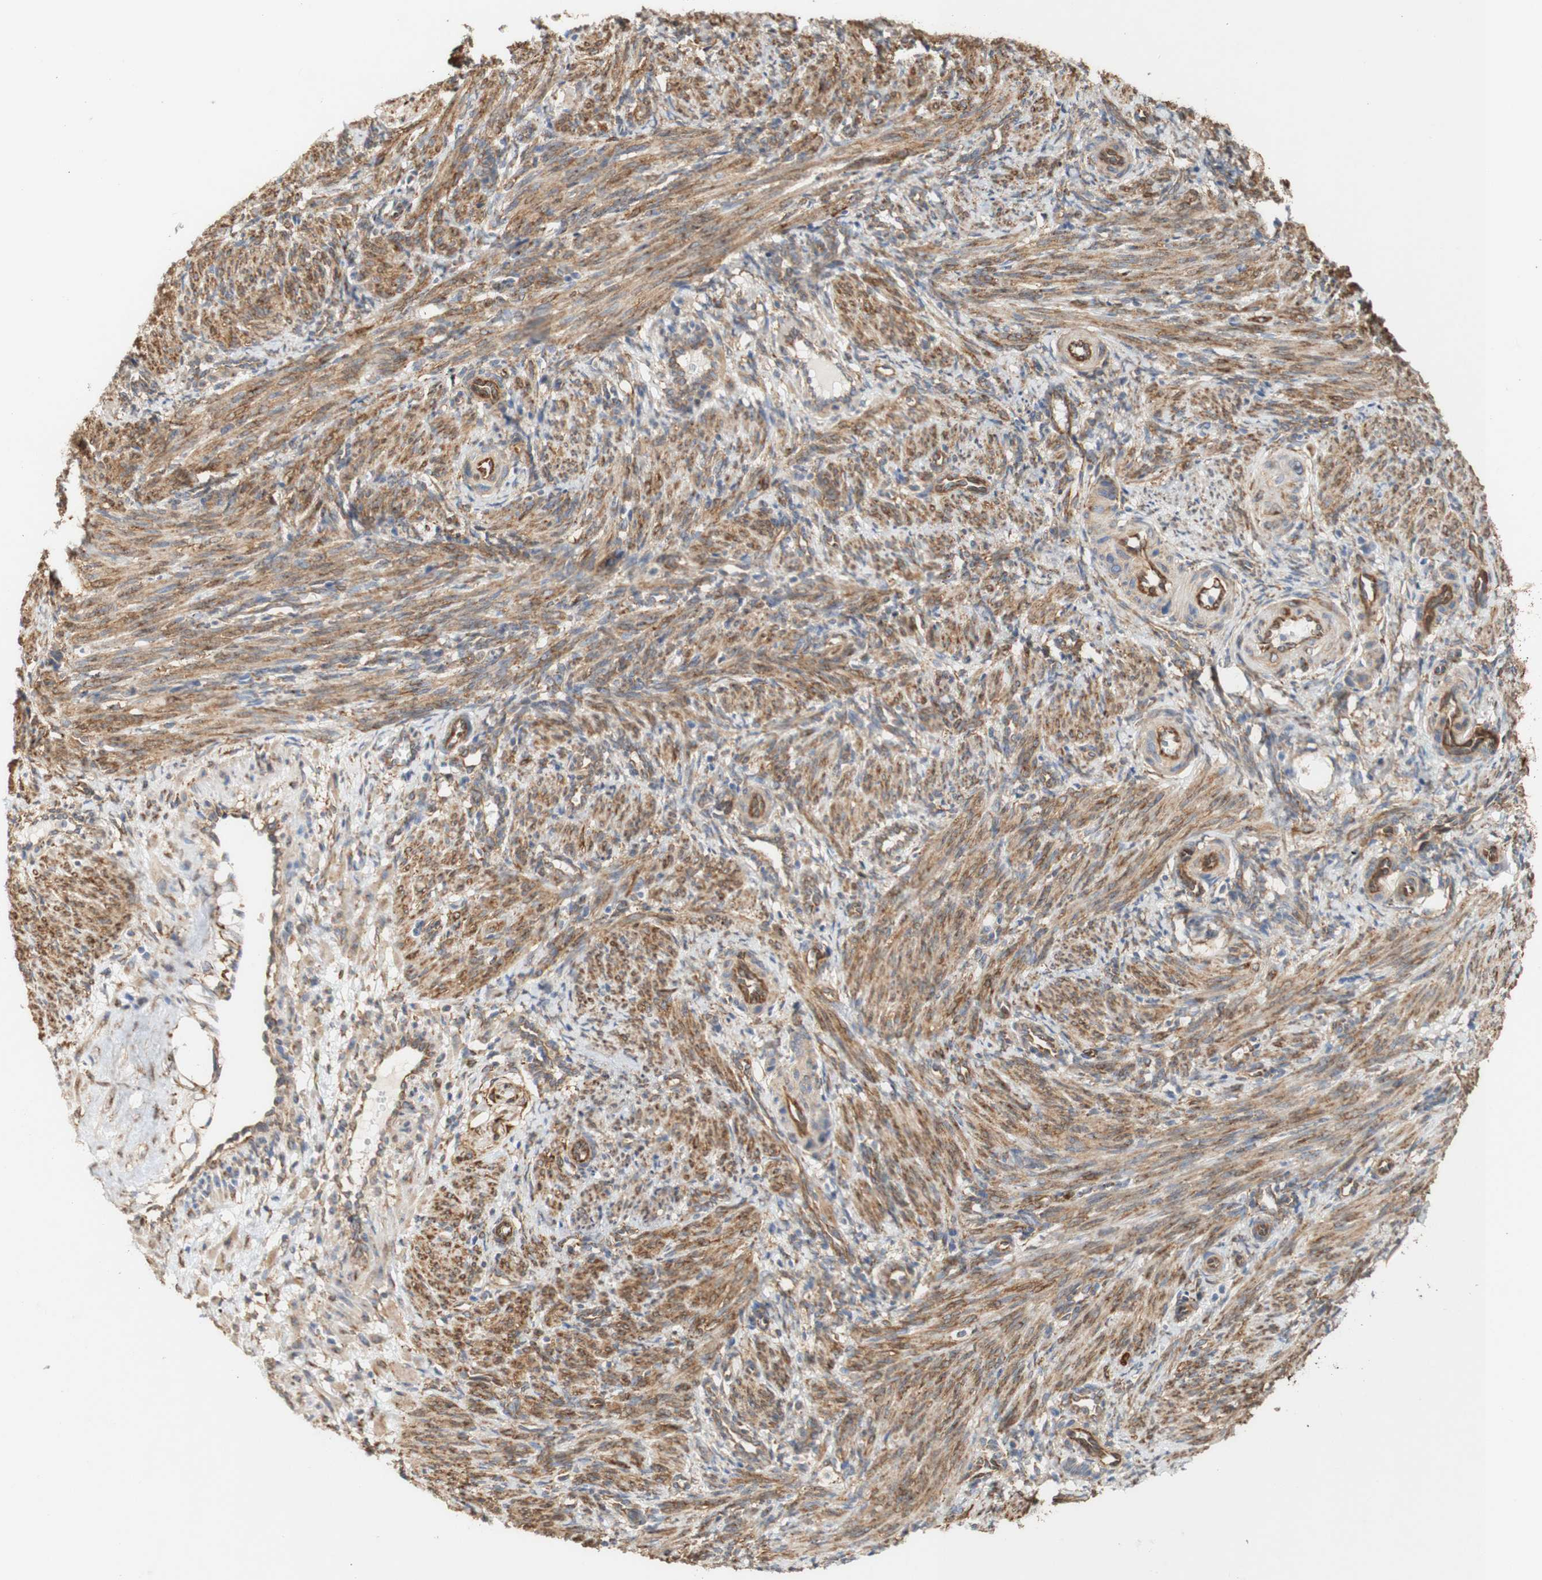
{"staining": {"intensity": "moderate", "quantity": ">75%", "location": "cytoplasmic/membranous"}, "tissue": "smooth muscle", "cell_type": "Smooth muscle cells", "image_type": "normal", "snomed": [{"axis": "morphology", "description": "Normal tissue, NOS"}, {"axis": "topography", "description": "Endometrium"}], "caption": "High-magnification brightfield microscopy of unremarkable smooth muscle stained with DAB (3,3'-diaminobenzidine) (brown) and counterstained with hematoxylin (blue). smooth muscle cells exhibit moderate cytoplasmic/membranous staining is present in about>75% of cells.", "gene": "EIF2AK4", "patient": {"sex": "female", "age": 33}}